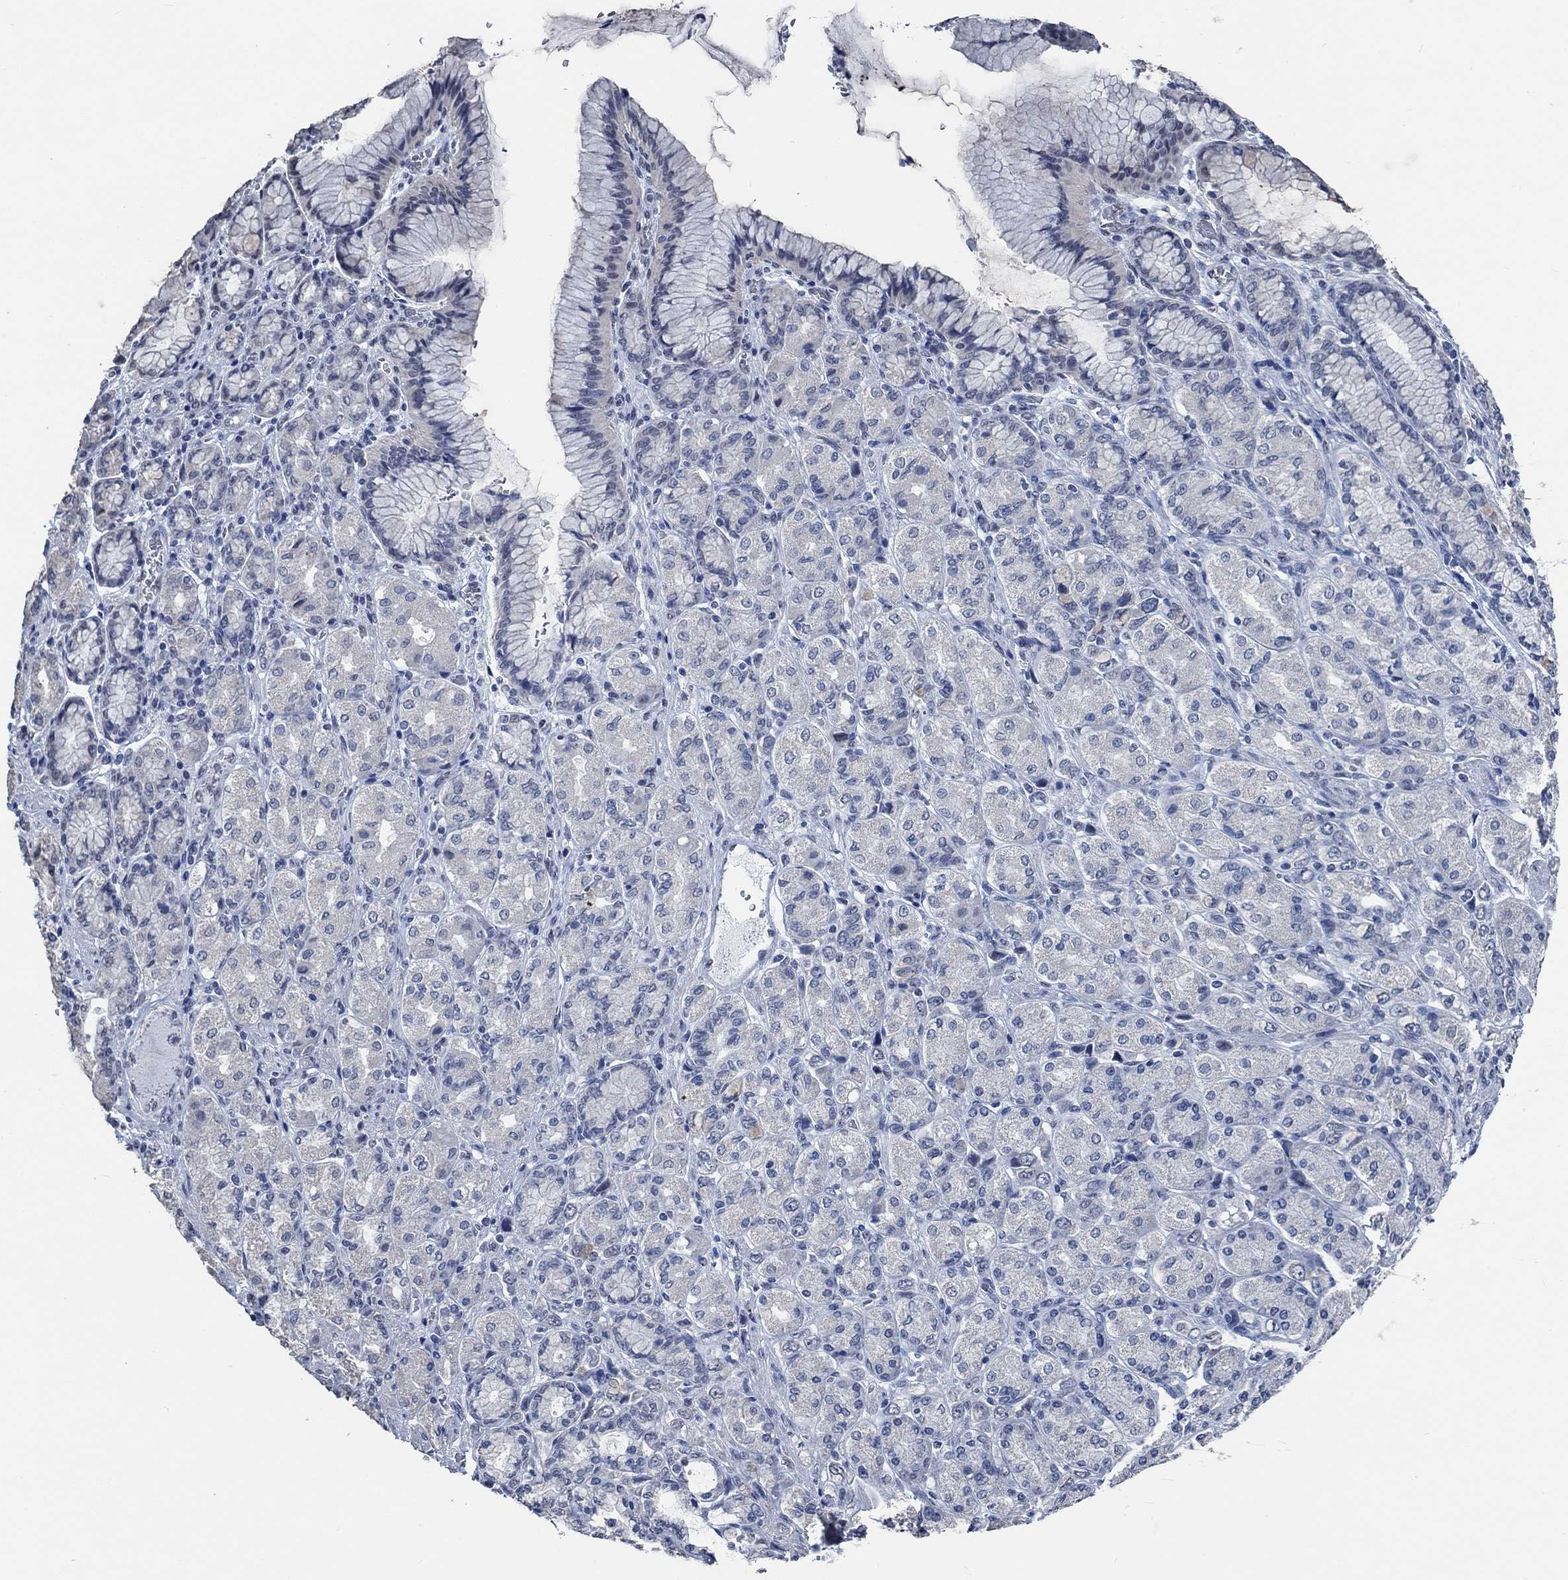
{"staining": {"intensity": "negative", "quantity": "none", "location": "none"}, "tissue": "stomach cancer", "cell_type": "Tumor cells", "image_type": "cancer", "snomed": [{"axis": "morphology", "description": "Normal tissue, NOS"}, {"axis": "morphology", "description": "Adenocarcinoma, NOS"}, {"axis": "morphology", "description": "Adenocarcinoma, High grade"}, {"axis": "topography", "description": "Stomach, upper"}, {"axis": "topography", "description": "Stomach"}], "caption": "DAB immunohistochemical staining of stomach adenocarcinoma demonstrates no significant positivity in tumor cells.", "gene": "OBSCN", "patient": {"sex": "female", "age": 65}}